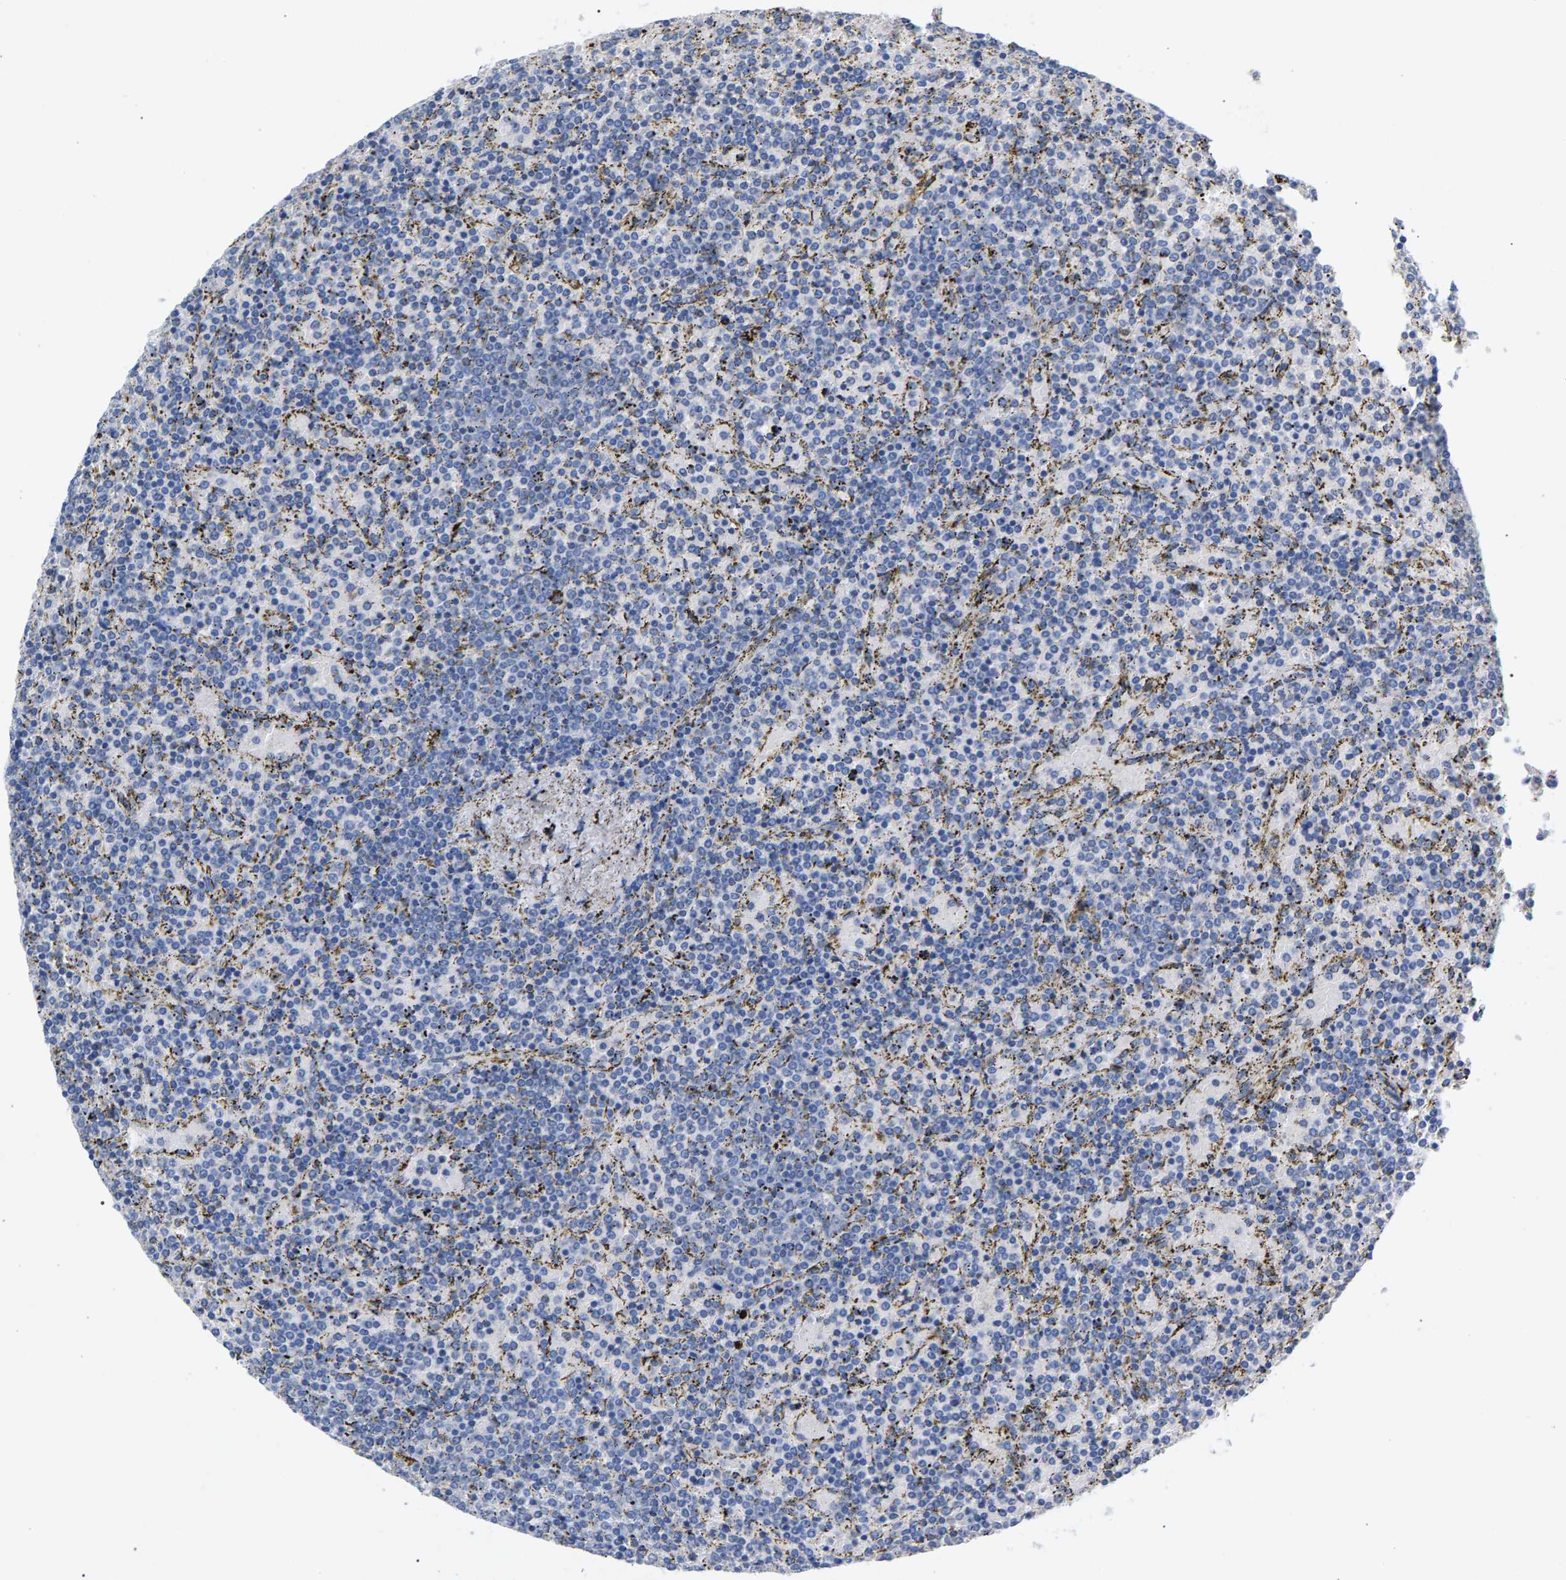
{"staining": {"intensity": "negative", "quantity": "none", "location": "none"}, "tissue": "lymphoma", "cell_type": "Tumor cells", "image_type": "cancer", "snomed": [{"axis": "morphology", "description": "Malignant lymphoma, non-Hodgkin's type, Low grade"}, {"axis": "topography", "description": "Spleen"}], "caption": "A photomicrograph of lymphoma stained for a protein reveals no brown staining in tumor cells. (DAB immunohistochemistry (IHC) with hematoxylin counter stain).", "gene": "APOH", "patient": {"sex": "female", "age": 77}}